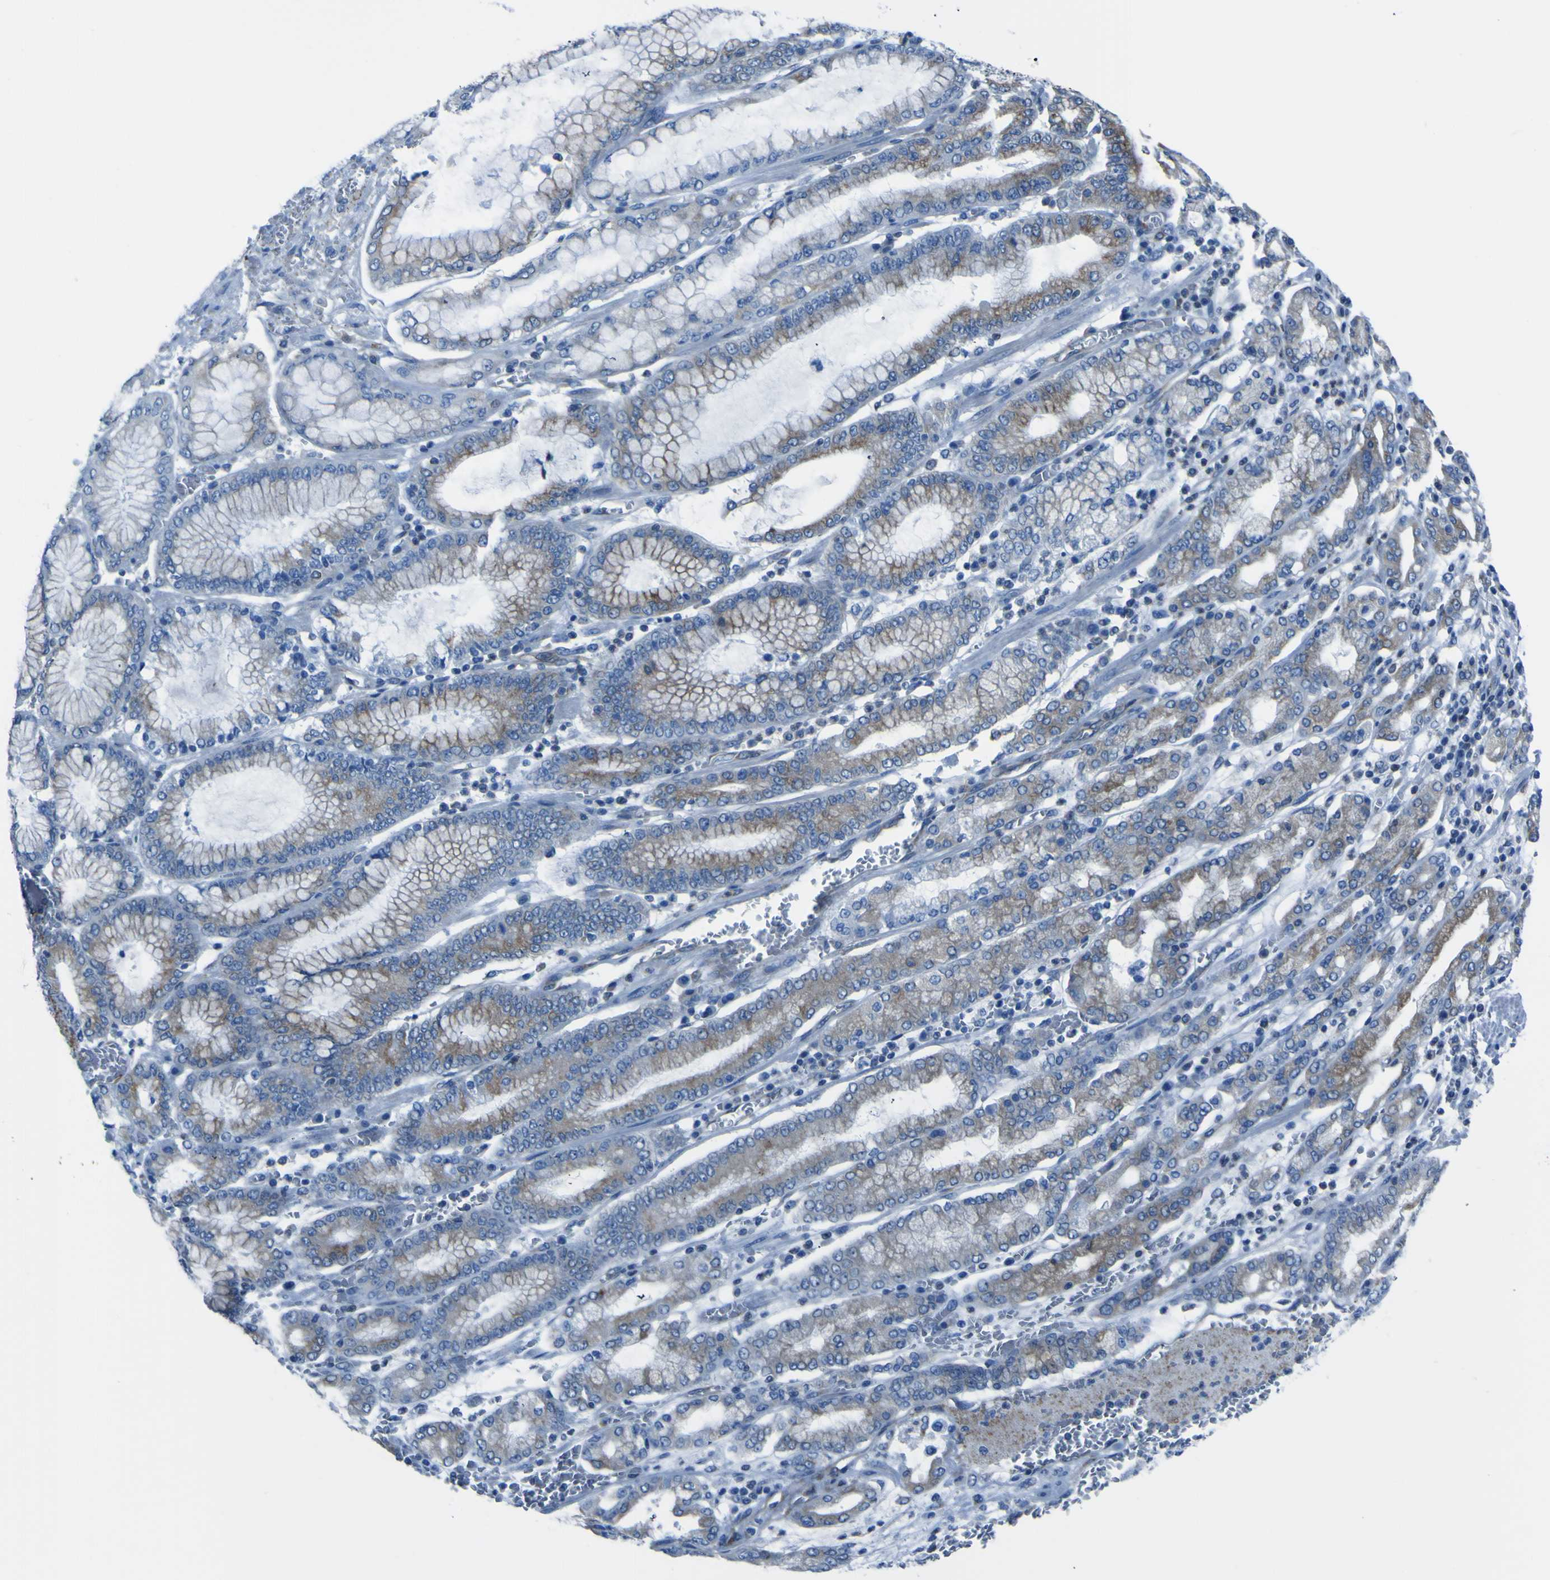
{"staining": {"intensity": "moderate", "quantity": "<25%", "location": "cytoplasmic/membranous"}, "tissue": "stomach cancer", "cell_type": "Tumor cells", "image_type": "cancer", "snomed": [{"axis": "morphology", "description": "Normal tissue, NOS"}, {"axis": "morphology", "description": "Adenocarcinoma, NOS"}, {"axis": "topography", "description": "Stomach, upper"}, {"axis": "topography", "description": "Stomach"}], "caption": "This photomicrograph reveals stomach cancer (adenocarcinoma) stained with immunohistochemistry (IHC) to label a protein in brown. The cytoplasmic/membranous of tumor cells show moderate positivity for the protein. Nuclei are counter-stained blue.", "gene": "STIM1", "patient": {"sex": "male", "age": 76}}